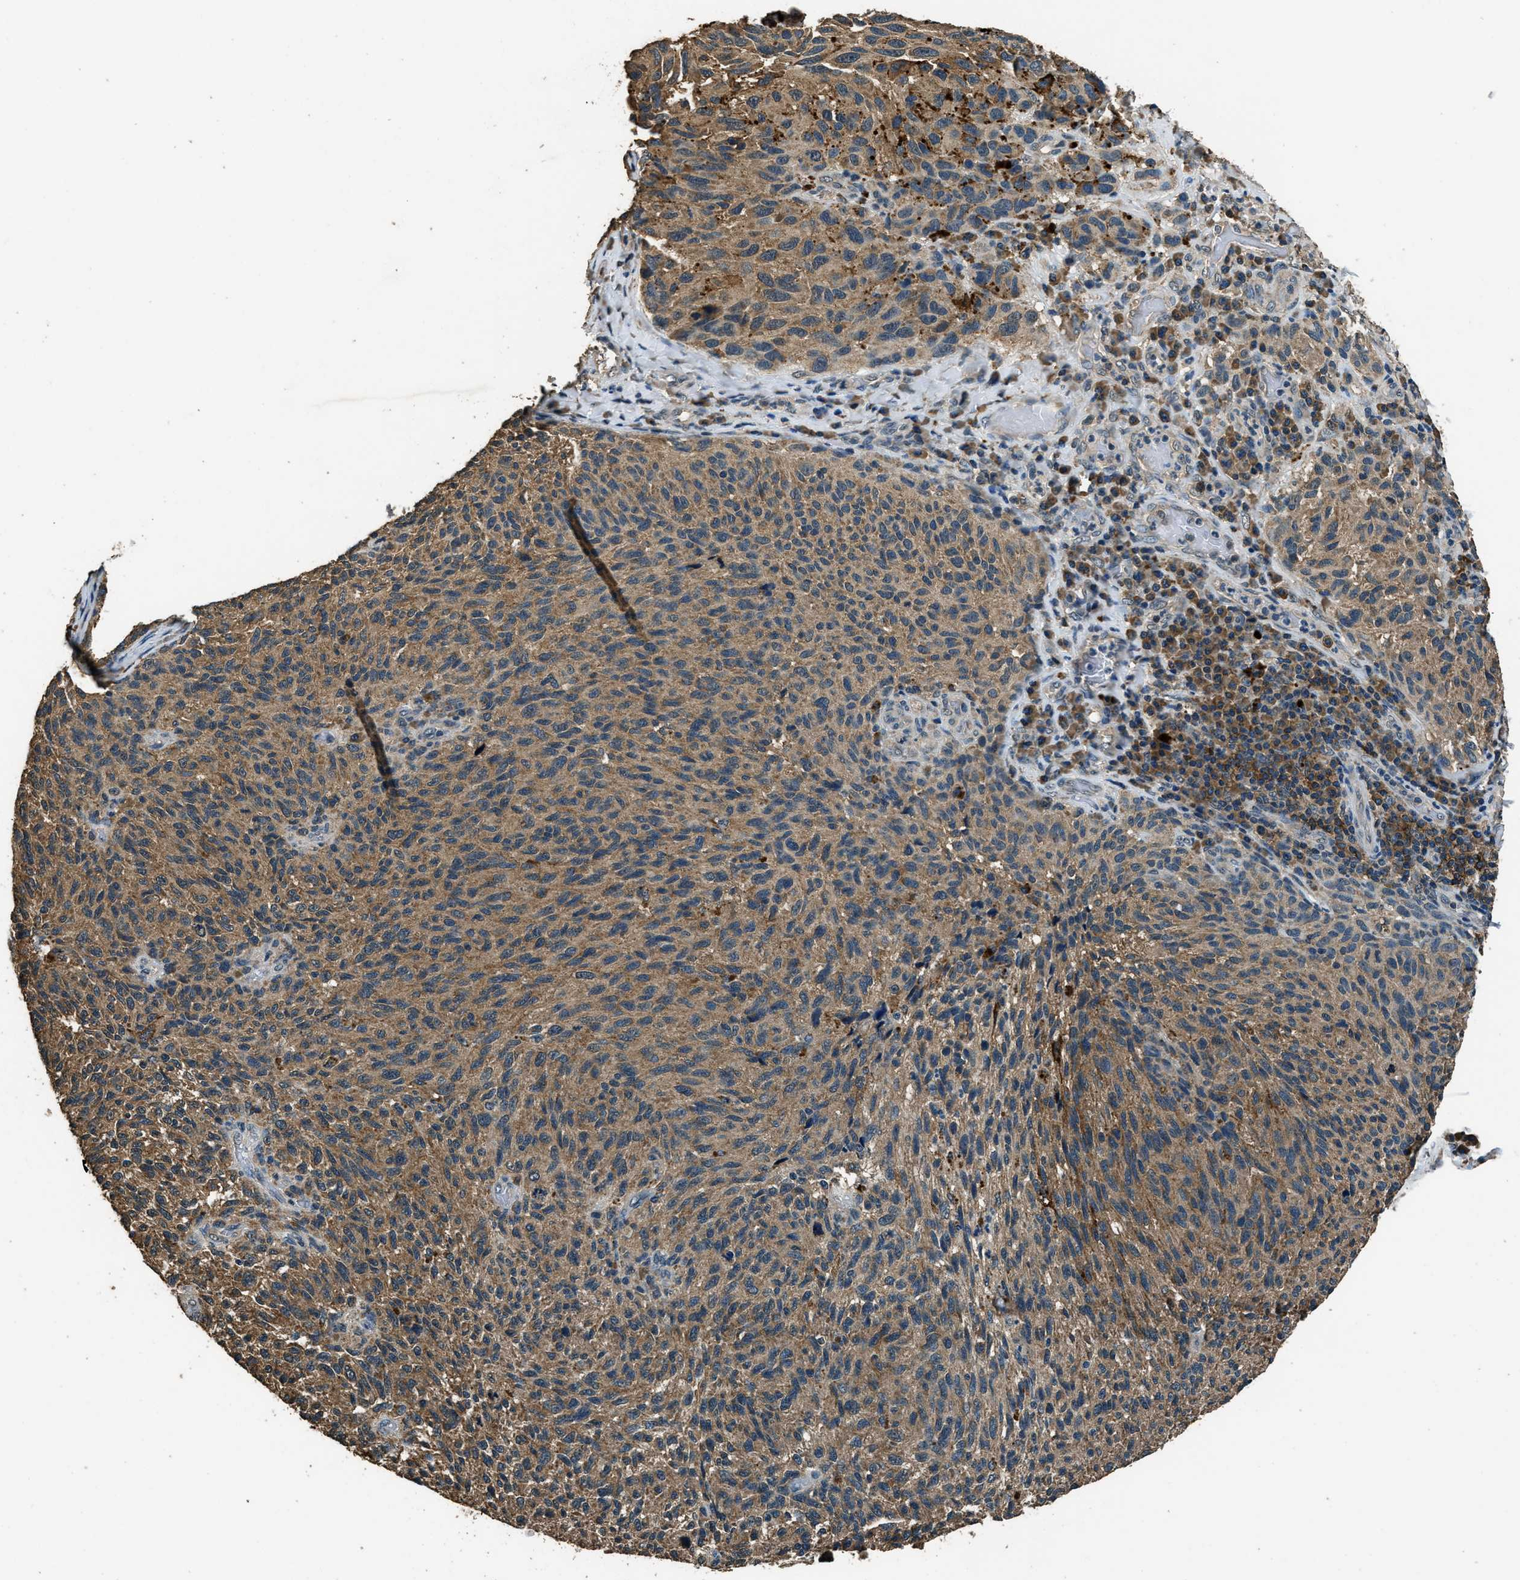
{"staining": {"intensity": "moderate", "quantity": ">75%", "location": "cytoplasmic/membranous"}, "tissue": "melanoma", "cell_type": "Tumor cells", "image_type": "cancer", "snomed": [{"axis": "morphology", "description": "Malignant melanoma, NOS"}, {"axis": "topography", "description": "Skin"}], "caption": "DAB immunohistochemical staining of melanoma displays moderate cytoplasmic/membranous protein staining in about >75% of tumor cells.", "gene": "SALL3", "patient": {"sex": "female", "age": 73}}